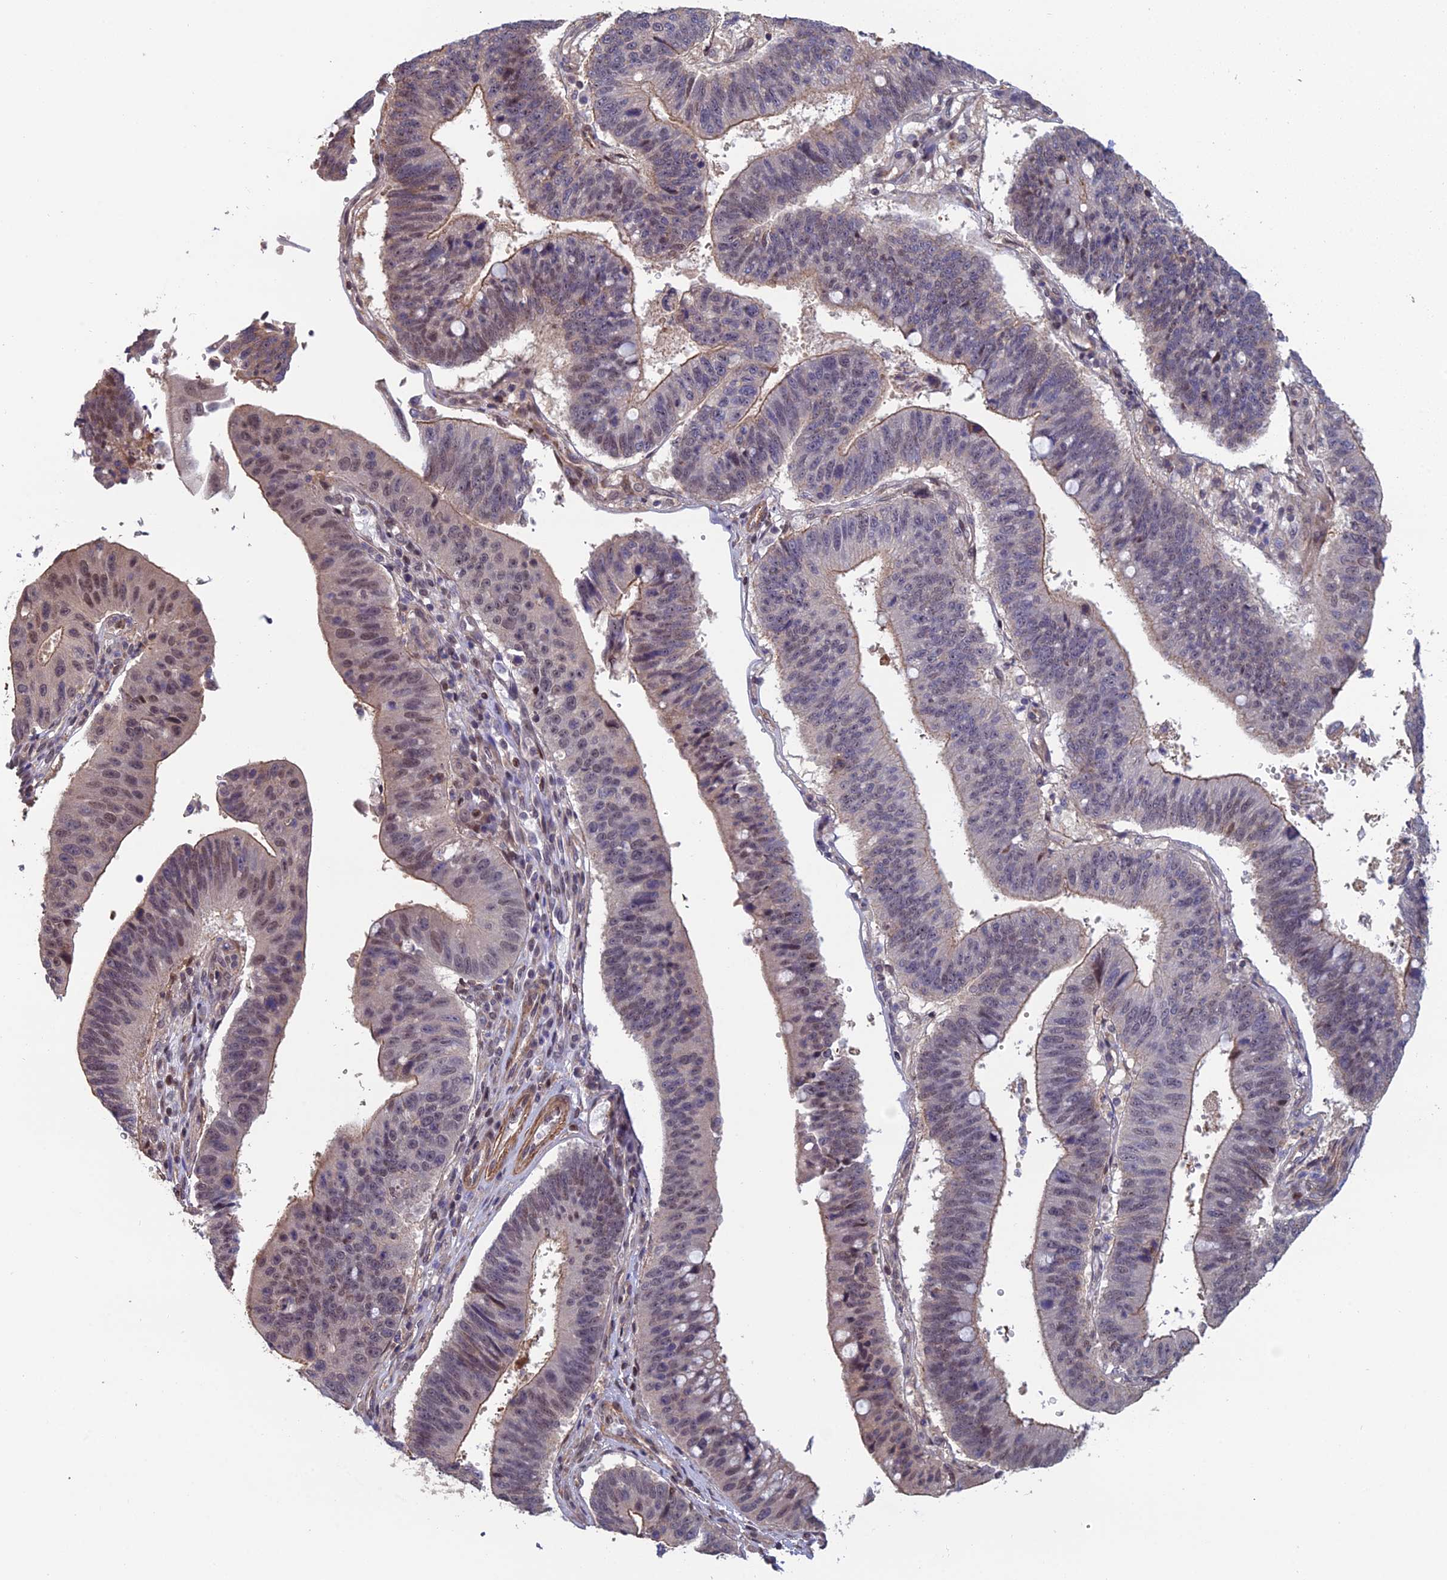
{"staining": {"intensity": "moderate", "quantity": "<25%", "location": "cytoplasmic/membranous,nuclear"}, "tissue": "stomach cancer", "cell_type": "Tumor cells", "image_type": "cancer", "snomed": [{"axis": "morphology", "description": "Adenocarcinoma, NOS"}, {"axis": "topography", "description": "Stomach"}], "caption": "Brown immunohistochemical staining in stomach adenocarcinoma reveals moderate cytoplasmic/membranous and nuclear staining in approximately <25% of tumor cells. The protein is shown in brown color, while the nuclei are stained blue.", "gene": "CCDC183", "patient": {"sex": "male", "age": 59}}